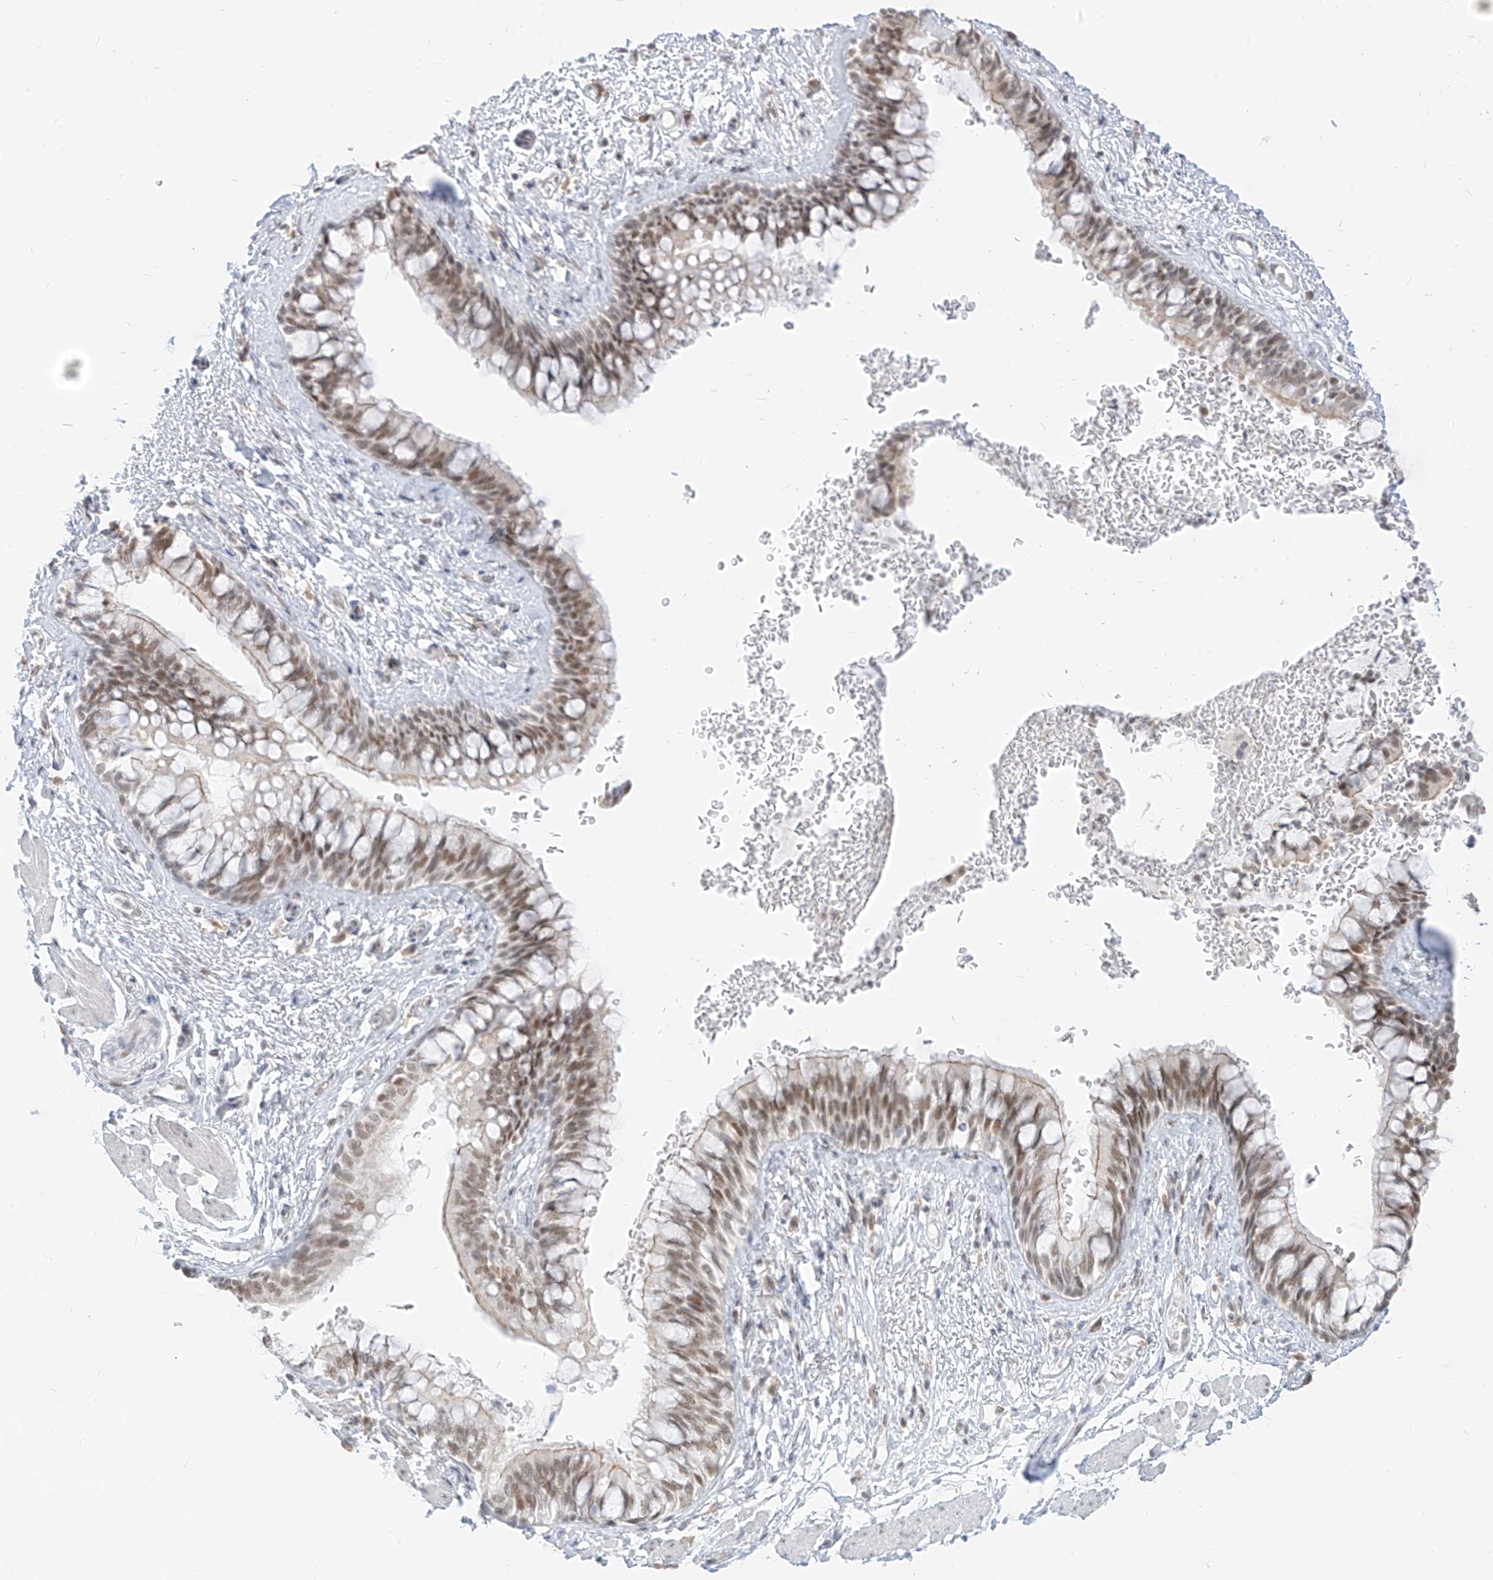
{"staining": {"intensity": "moderate", "quantity": ">75%", "location": "cytoplasmic/membranous,nuclear"}, "tissue": "bronchus", "cell_type": "Respiratory epithelial cells", "image_type": "normal", "snomed": [{"axis": "morphology", "description": "Normal tissue, NOS"}, {"axis": "topography", "description": "Cartilage tissue"}, {"axis": "topography", "description": "Bronchus"}], "caption": "Immunohistochemistry (IHC) staining of normal bronchus, which exhibits medium levels of moderate cytoplasmic/membranous,nuclear expression in about >75% of respiratory epithelial cells indicating moderate cytoplasmic/membranous,nuclear protein expression. The staining was performed using DAB (3,3'-diaminobenzidine) (brown) for protein detection and nuclei were counterstained in hematoxylin (blue).", "gene": "SUPT5H", "patient": {"sex": "female", "age": 36}}